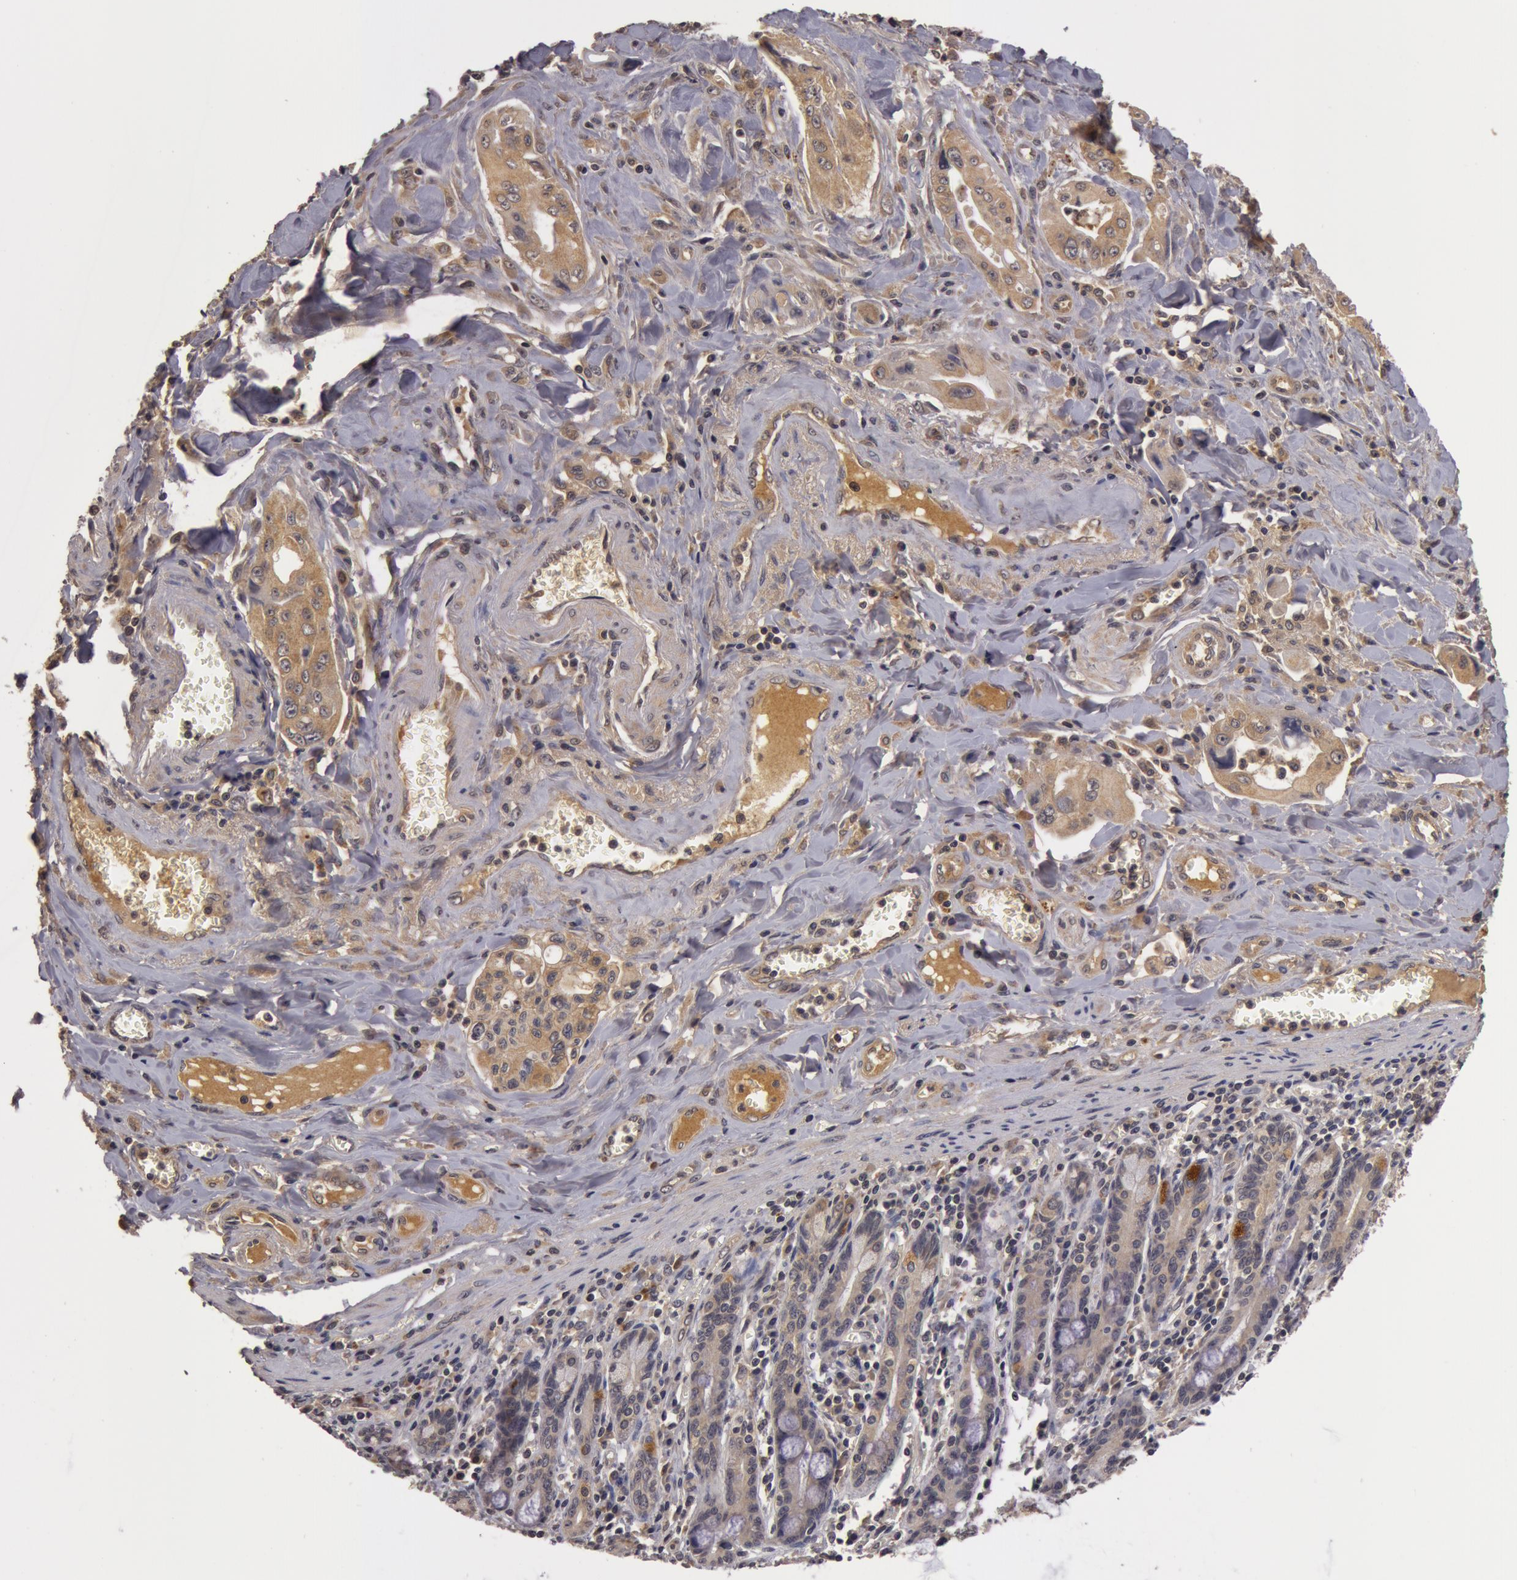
{"staining": {"intensity": "moderate", "quantity": ">75%", "location": "cytoplasmic/membranous"}, "tissue": "pancreatic cancer", "cell_type": "Tumor cells", "image_type": "cancer", "snomed": [{"axis": "morphology", "description": "Adenocarcinoma, NOS"}, {"axis": "topography", "description": "Pancreas"}], "caption": "Tumor cells exhibit medium levels of moderate cytoplasmic/membranous staining in approximately >75% of cells in human pancreatic adenocarcinoma.", "gene": "BCHE", "patient": {"sex": "male", "age": 77}}